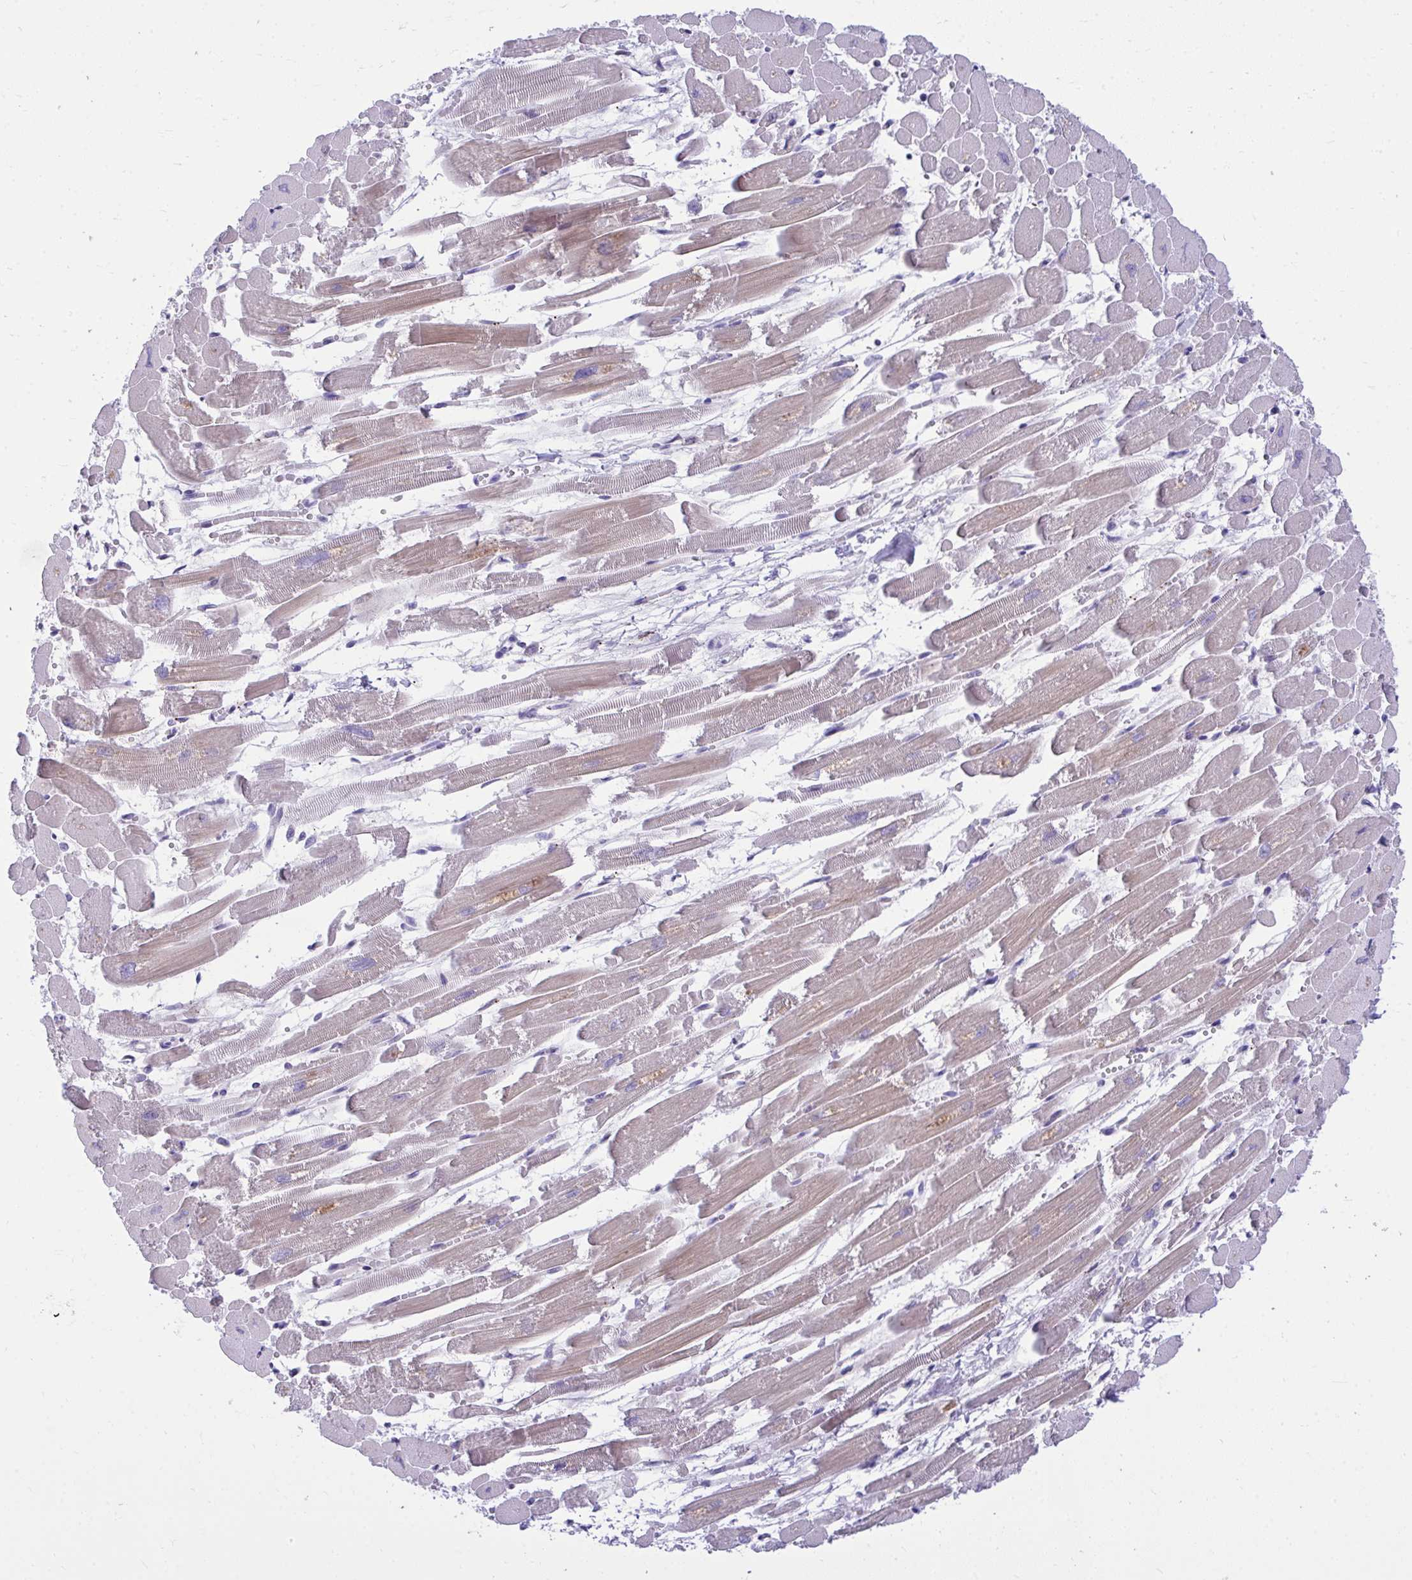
{"staining": {"intensity": "weak", "quantity": ">75%", "location": "cytoplasmic/membranous"}, "tissue": "heart muscle", "cell_type": "Cardiomyocytes", "image_type": "normal", "snomed": [{"axis": "morphology", "description": "Normal tissue, NOS"}, {"axis": "topography", "description": "Heart"}], "caption": "A histopathology image showing weak cytoplasmic/membranous expression in approximately >75% of cardiomyocytes in unremarkable heart muscle, as visualized by brown immunohistochemical staining.", "gene": "AIG1", "patient": {"sex": "female", "age": 52}}